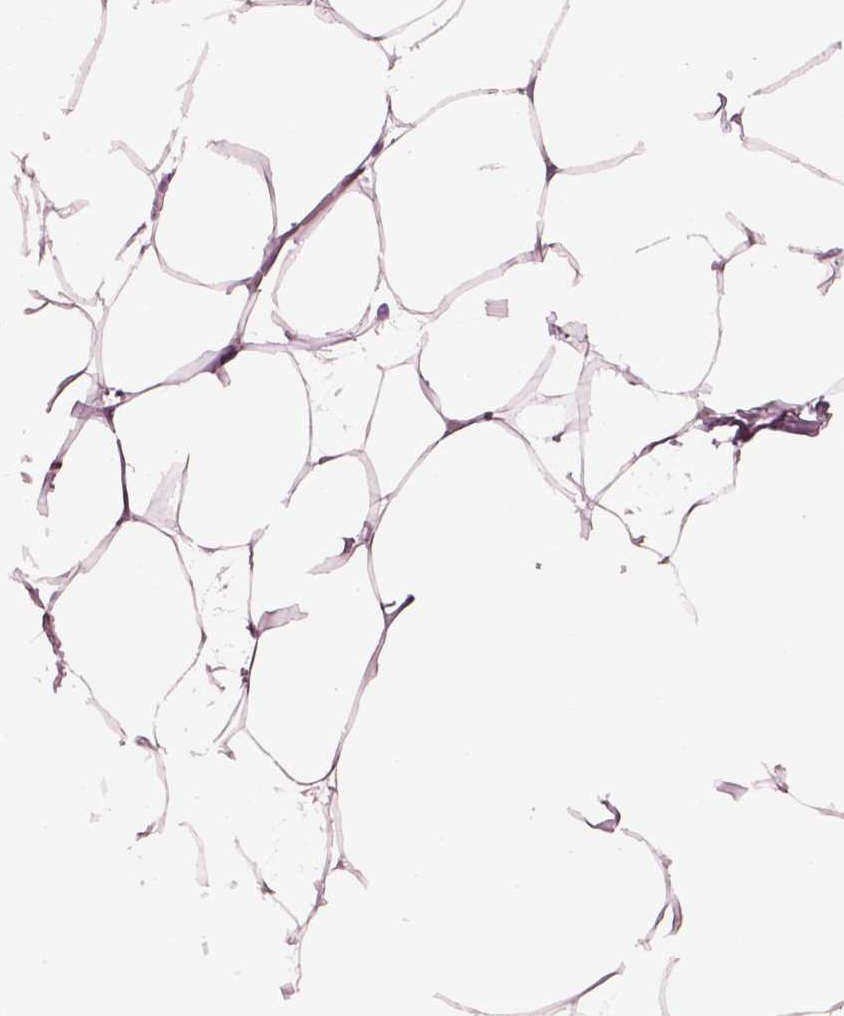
{"staining": {"intensity": "negative", "quantity": "none", "location": "none"}, "tissue": "breast", "cell_type": "Adipocytes", "image_type": "normal", "snomed": [{"axis": "morphology", "description": "Normal tissue, NOS"}, {"axis": "topography", "description": "Breast"}], "caption": "IHC image of normal breast stained for a protein (brown), which displays no staining in adipocytes. Brightfield microscopy of immunohistochemistry (IHC) stained with DAB (3,3'-diaminobenzidine) (brown) and hematoxylin (blue), captured at high magnification.", "gene": "PACRG", "patient": {"sex": "female", "age": 32}}